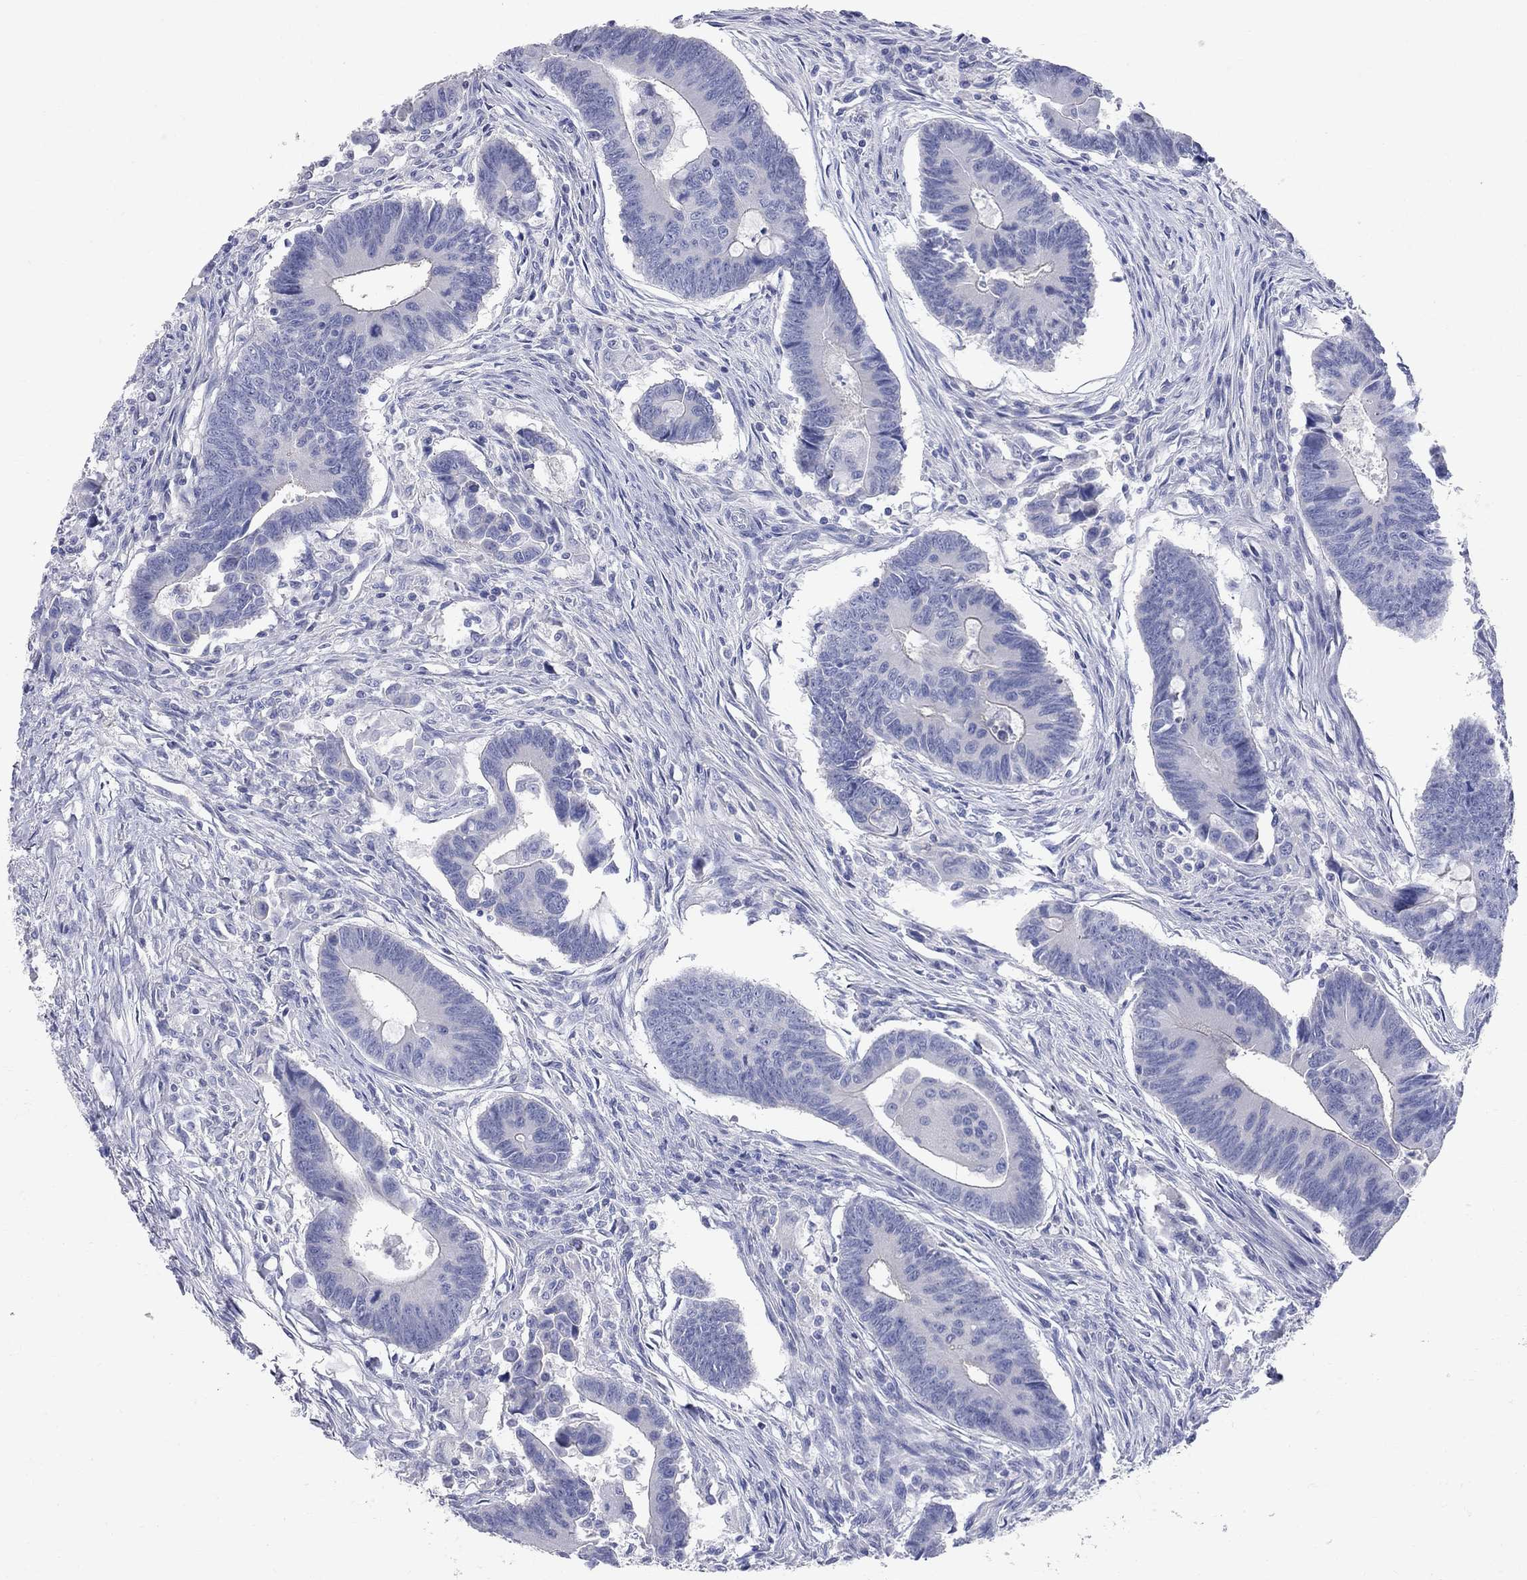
{"staining": {"intensity": "negative", "quantity": "none", "location": "none"}, "tissue": "colorectal cancer", "cell_type": "Tumor cells", "image_type": "cancer", "snomed": [{"axis": "morphology", "description": "Adenocarcinoma, NOS"}, {"axis": "topography", "description": "Rectum"}], "caption": "This is an immunohistochemistry (IHC) histopathology image of human colorectal cancer (adenocarcinoma). There is no positivity in tumor cells.", "gene": "AOX1", "patient": {"sex": "male", "age": 67}}